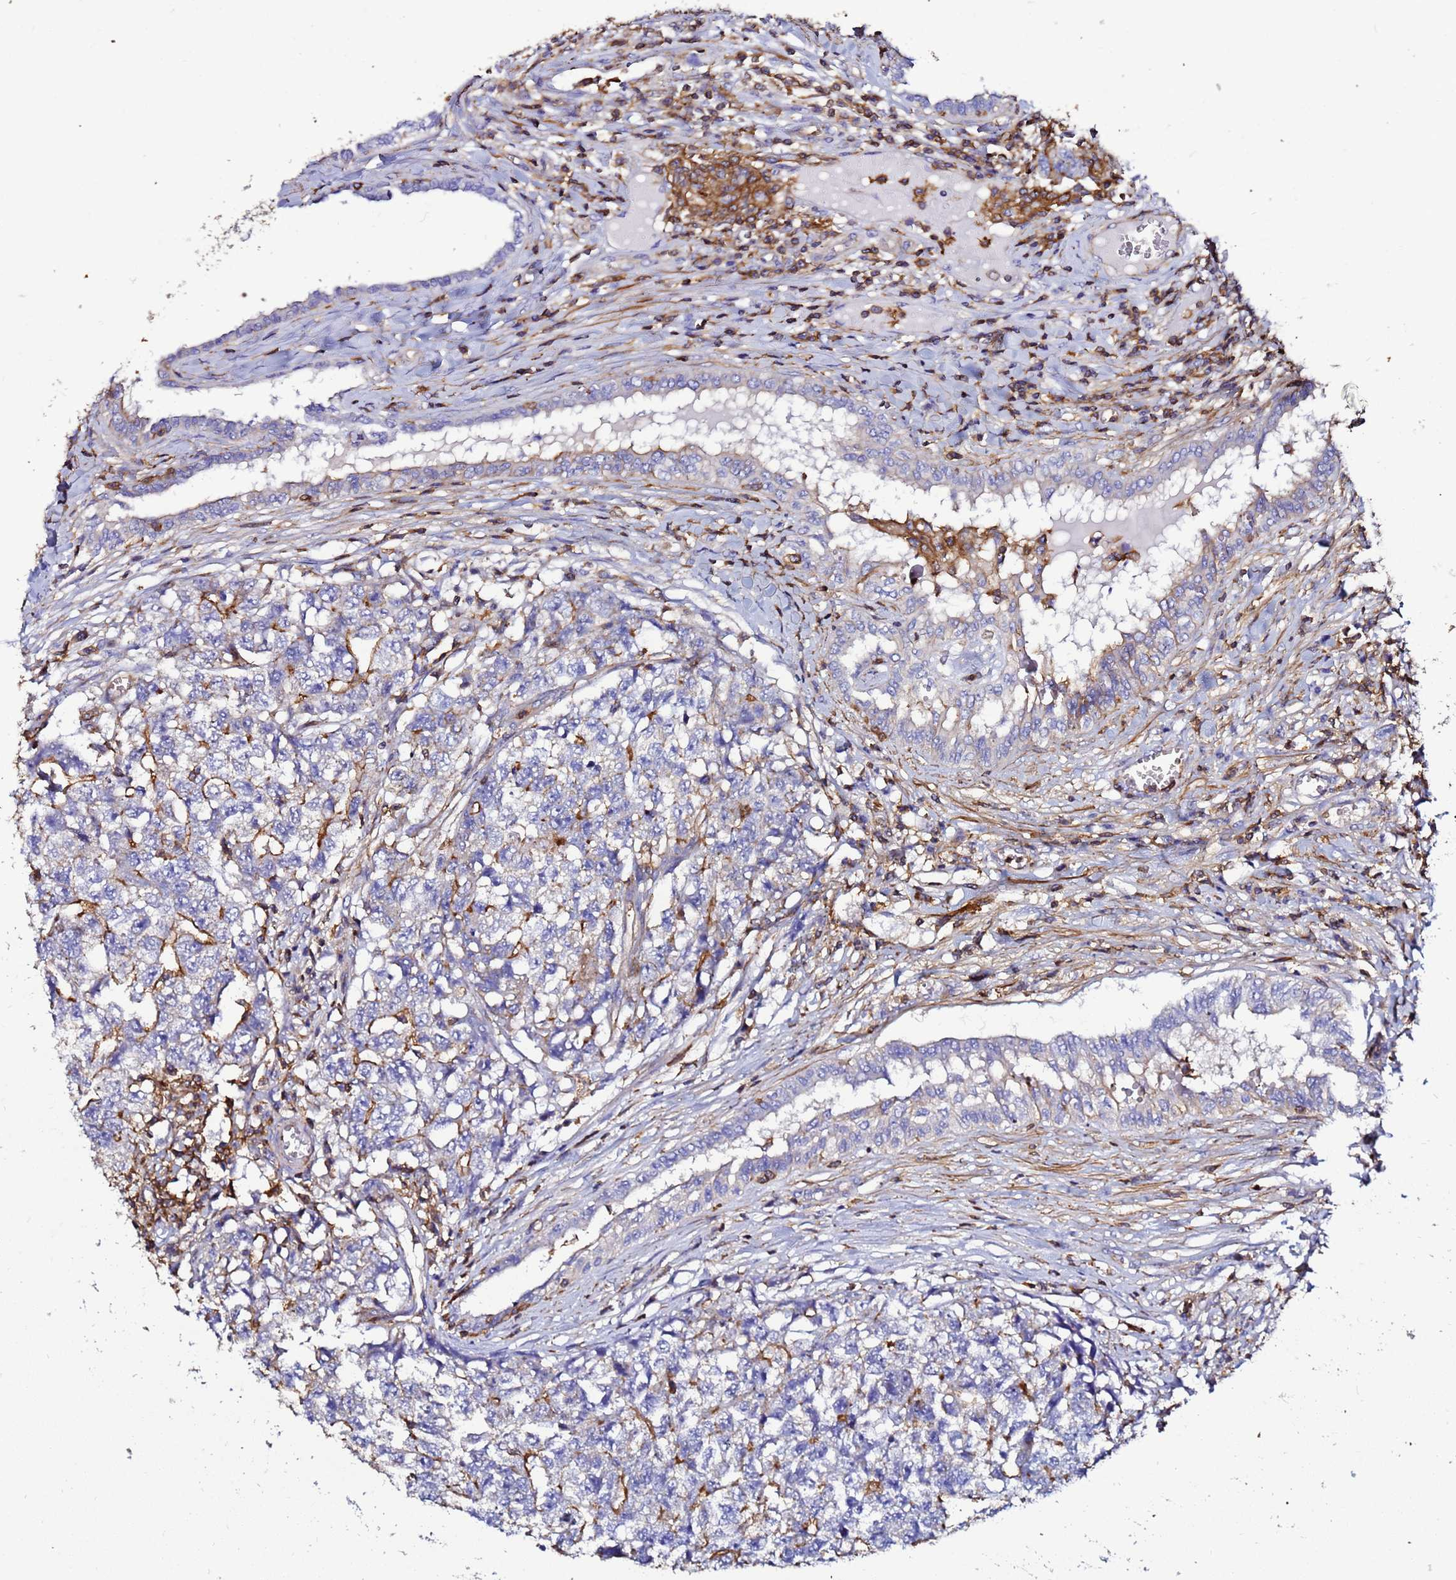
{"staining": {"intensity": "strong", "quantity": "<25%", "location": "cytoplasmic/membranous"}, "tissue": "testis cancer", "cell_type": "Tumor cells", "image_type": "cancer", "snomed": [{"axis": "morphology", "description": "Carcinoma, Embryonal, NOS"}, {"axis": "topography", "description": "Testis"}], "caption": "Testis cancer (embryonal carcinoma) stained with a brown dye displays strong cytoplasmic/membranous positive positivity in approximately <25% of tumor cells.", "gene": "ACTB", "patient": {"sex": "male", "age": 31}}